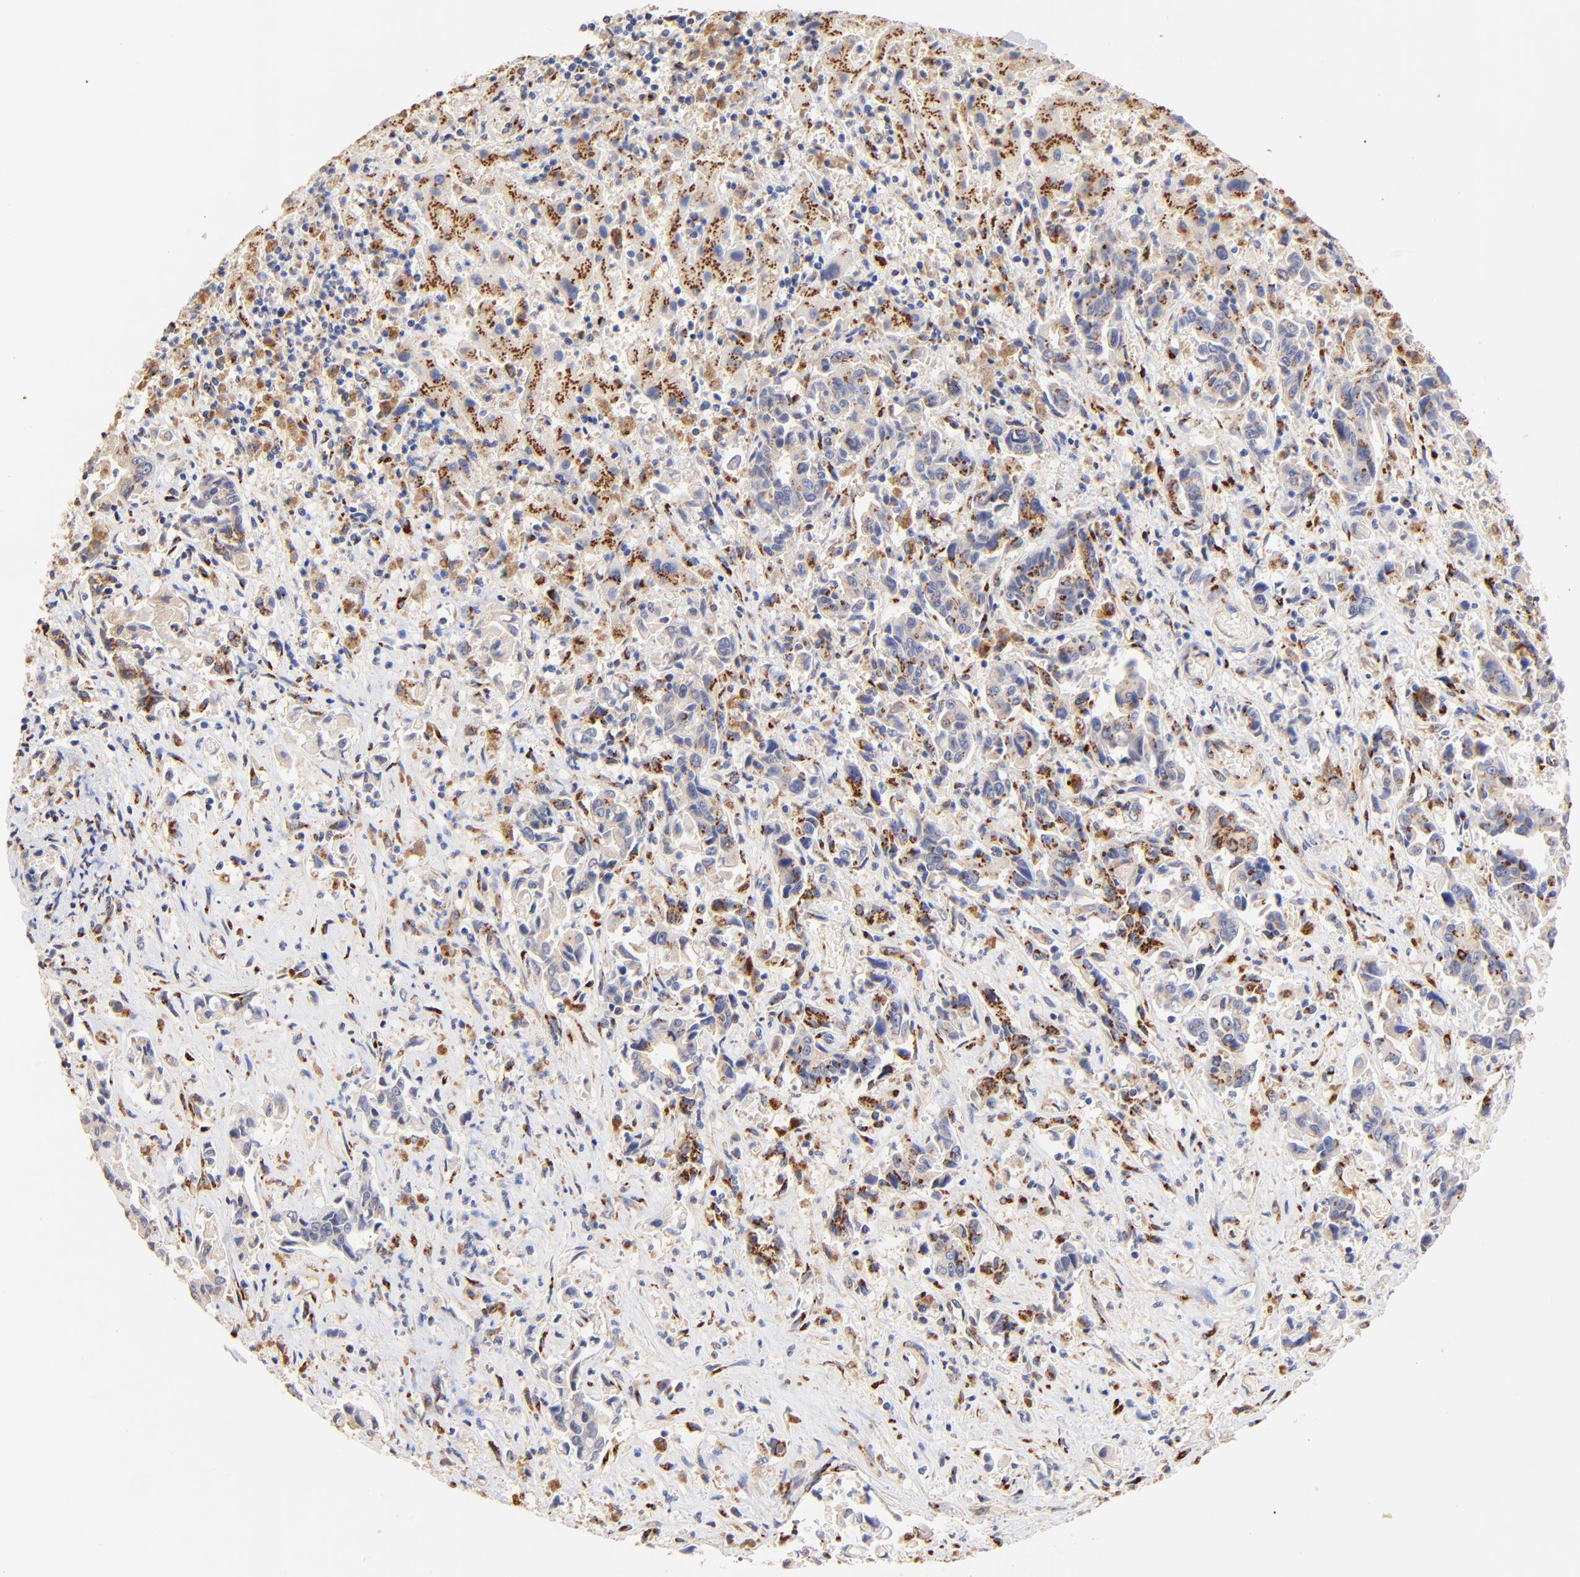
{"staining": {"intensity": "moderate", "quantity": "25%-75%", "location": "cytoplasmic/membranous"}, "tissue": "liver cancer", "cell_type": "Tumor cells", "image_type": "cancer", "snomed": [{"axis": "morphology", "description": "Cholangiocarcinoma"}, {"axis": "topography", "description": "Liver"}], "caption": "A brown stain highlights moderate cytoplasmic/membranous positivity of a protein in human liver cancer (cholangiocarcinoma) tumor cells.", "gene": "FMNL3", "patient": {"sex": "male", "age": 57}}